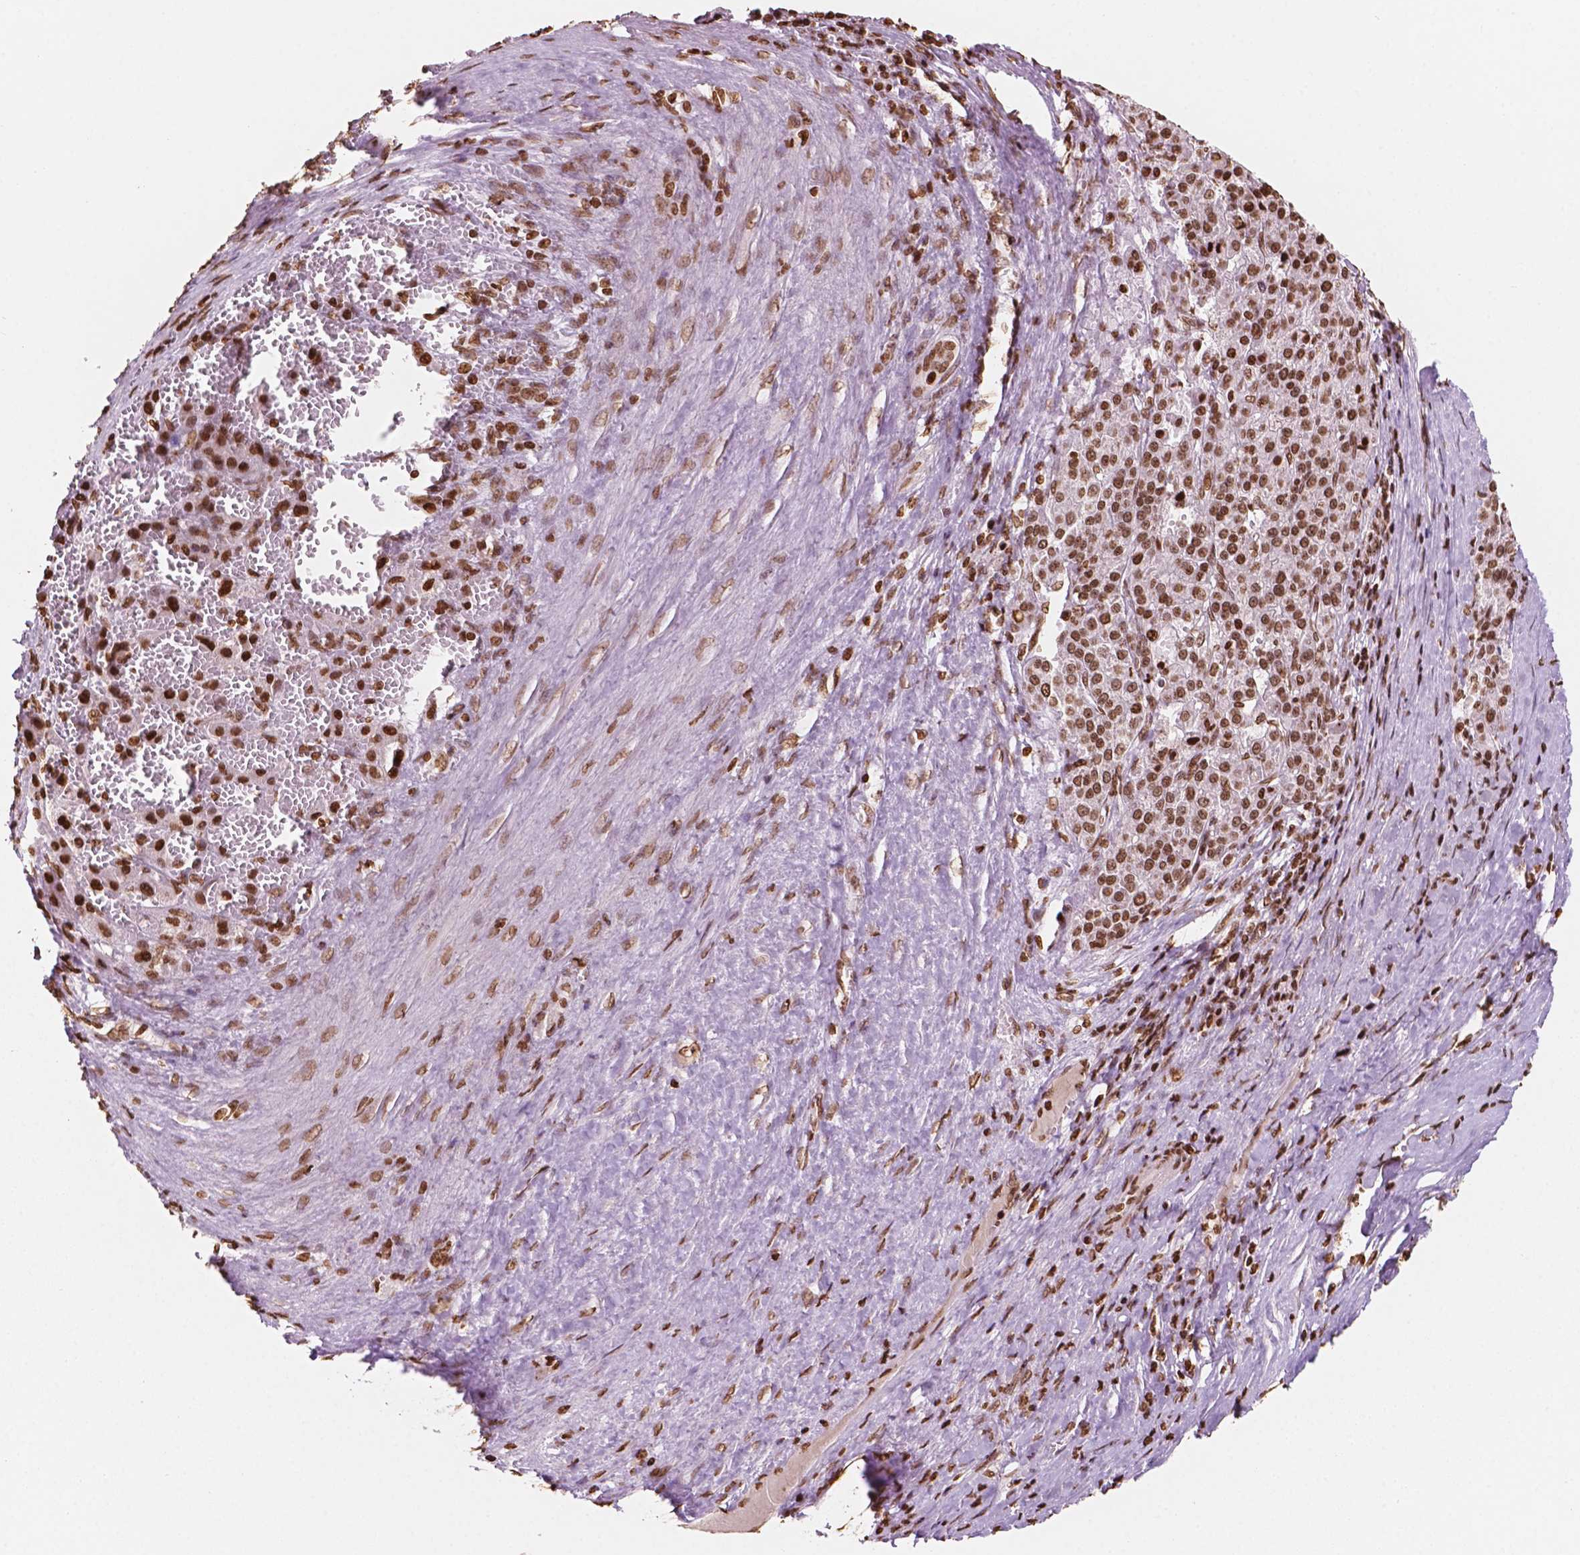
{"staining": {"intensity": "strong", "quantity": ">75%", "location": "nuclear"}, "tissue": "liver cancer", "cell_type": "Tumor cells", "image_type": "cancer", "snomed": [{"axis": "morphology", "description": "Carcinoma, Hepatocellular, NOS"}, {"axis": "topography", "description": "Liver"}], "caption": "High-power microscopy captured an immunohistochemistry (IHC) micrograph of liver cancer (hepatocellular carcinoma), revealing strong nuclear expression in approximately >75% of tumor cells.", "gene": "H3C7", "patient": {"sex": "female", "age": 58}}